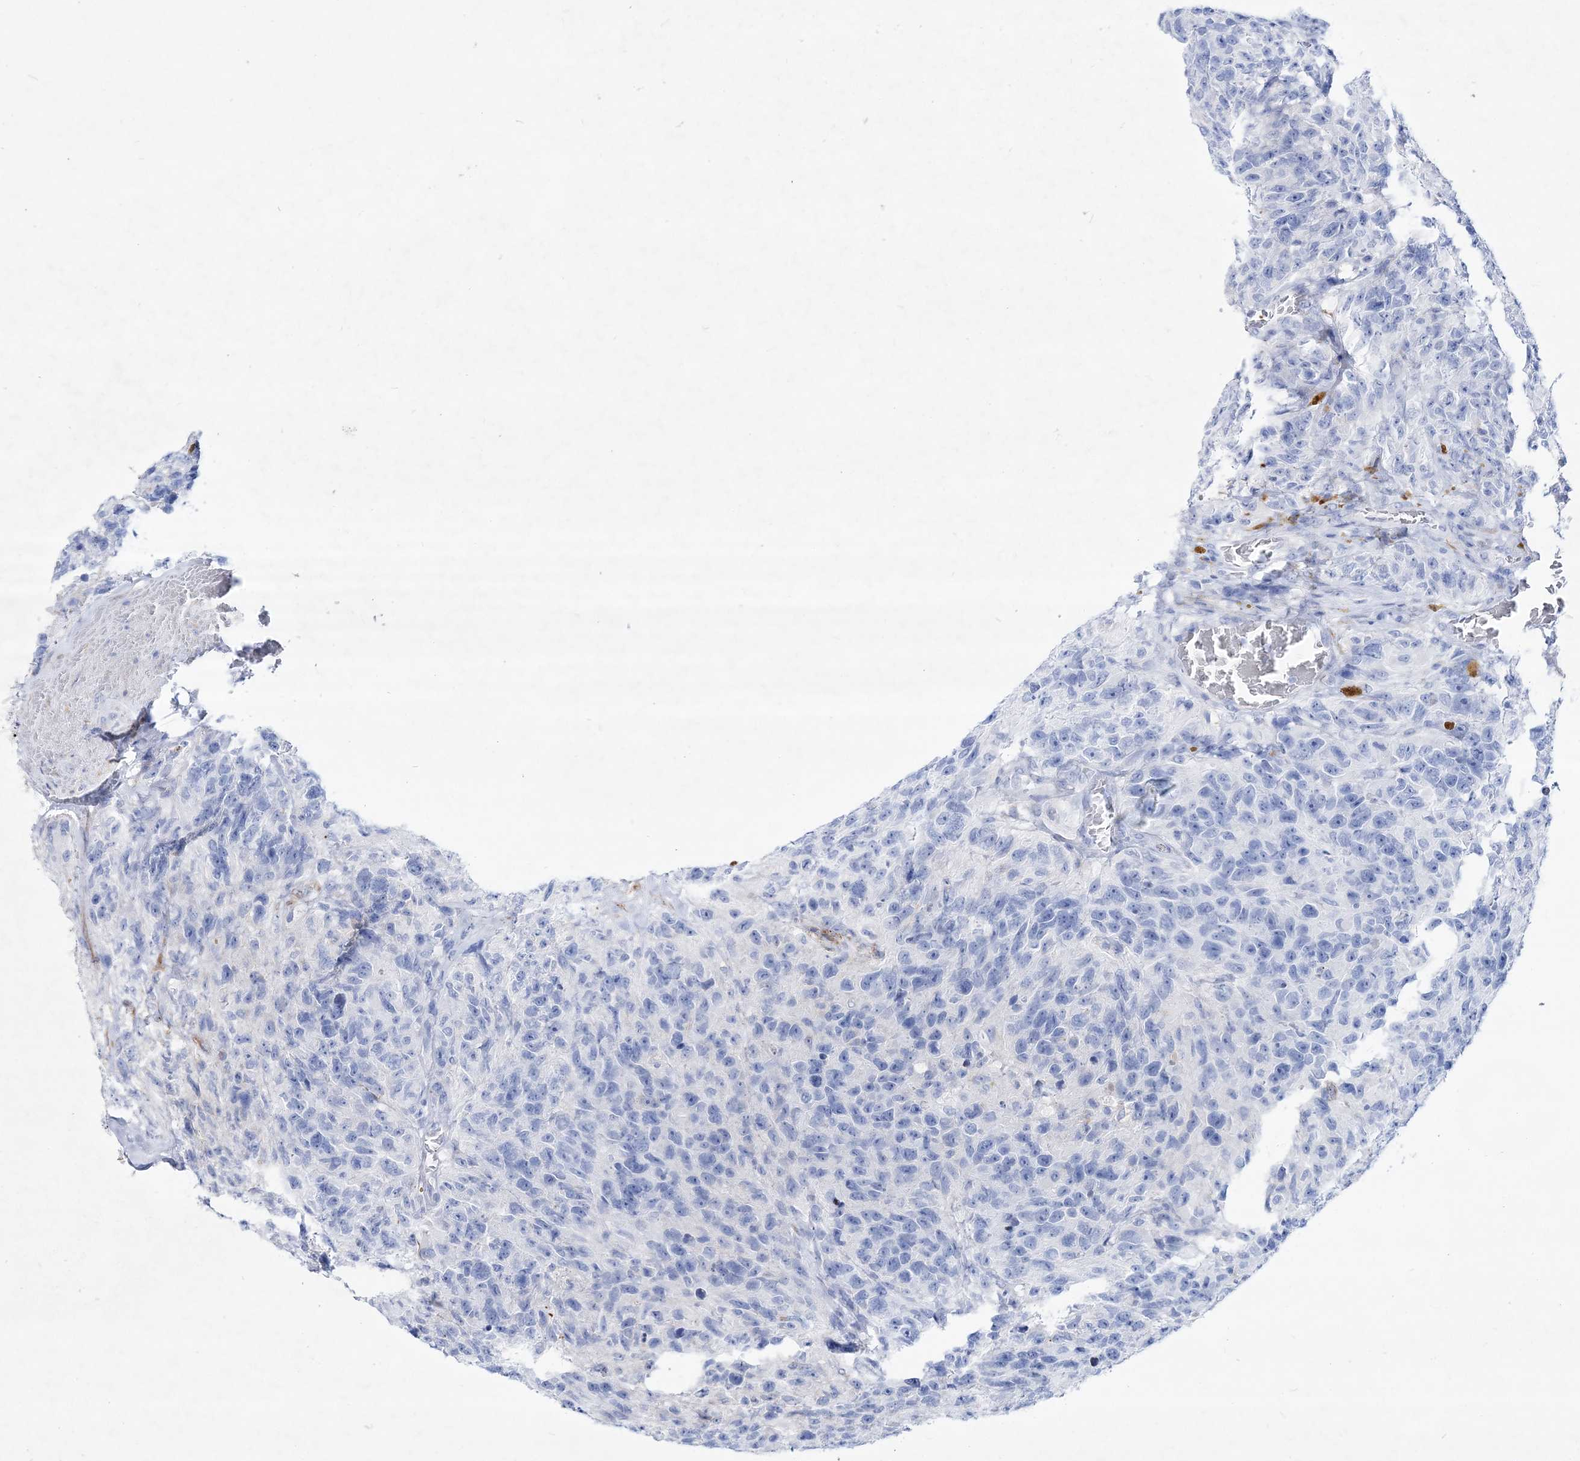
{"staining": {"intensity": "negative", "quantity": "none", "location": "none"}, "tissue": "glioma", "cell_type": "Tumor cells", "image_type": "cancer", "snomed": [{"axis": "morphology", "description": "Glioma, malignant, High grade"}, {"axis": "topography", "description": "Brain"}], "caption": "Immunohistochemistry (IHC) photomicrograph of human glioma stained for a protein (brown), which exhibits no positivity in tumor cells.", "gene": "SPINK7", "patient": {"sex": "male", "age": 69}}